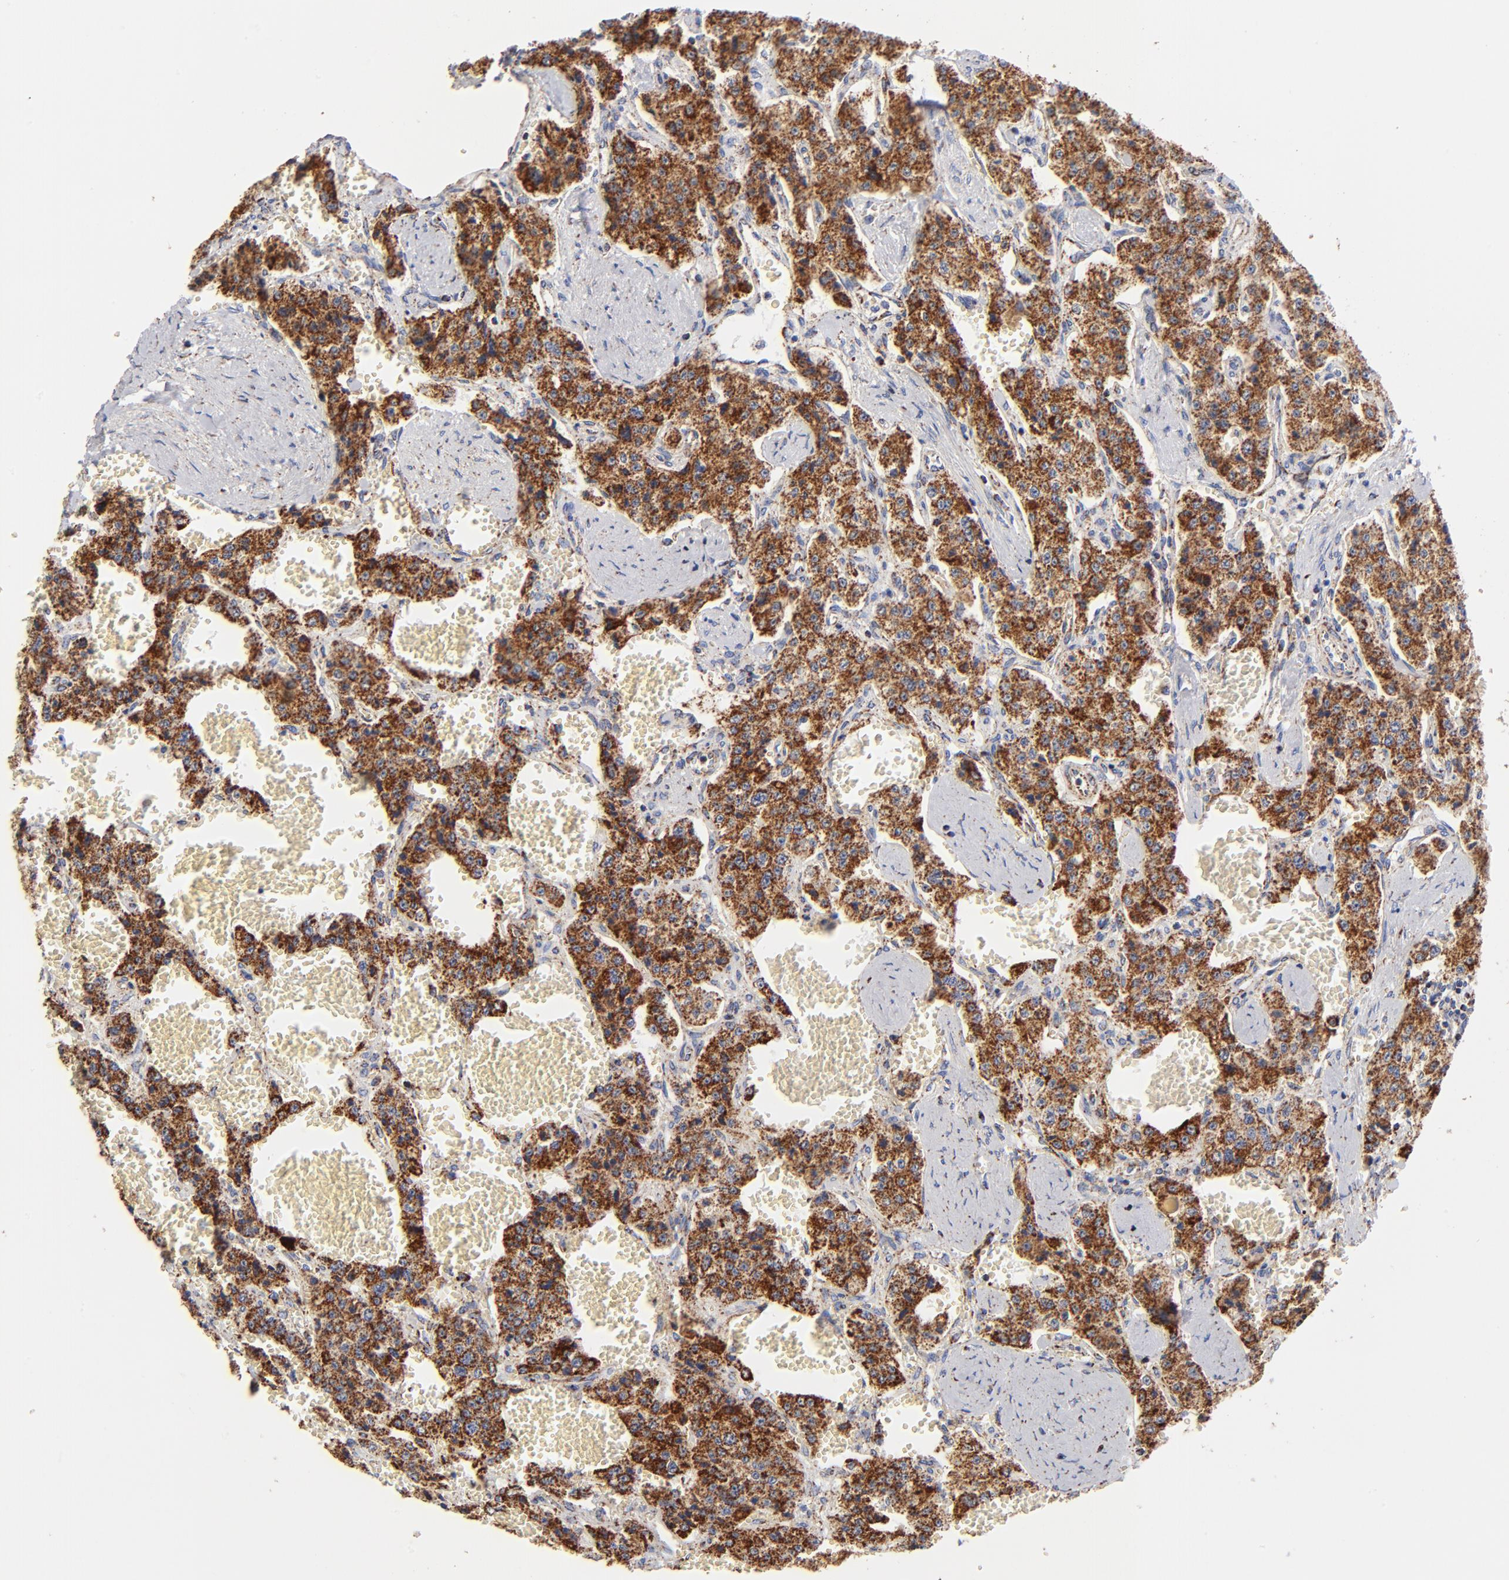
{"staining": {"intensity": "strong", "quantity": ">75%", "location": "cytoplasmic/membranous"}, "tissue": "carcinoid", "cell_type": "Tumor cells", "image_type": "cancer", "snomed": [{"axis": "morphology", "description": "Carcinoid, malignant, NOS"}, {"axis": "topography", "description": "Small intestine"}], "caption": "A high amount of strong cytoplasmic/membranous positivity is seen in about >75% of tumor cells in carcinoid tissue.", "gene": "PHB1", "patient": {"sex": "male", "age": 52}}